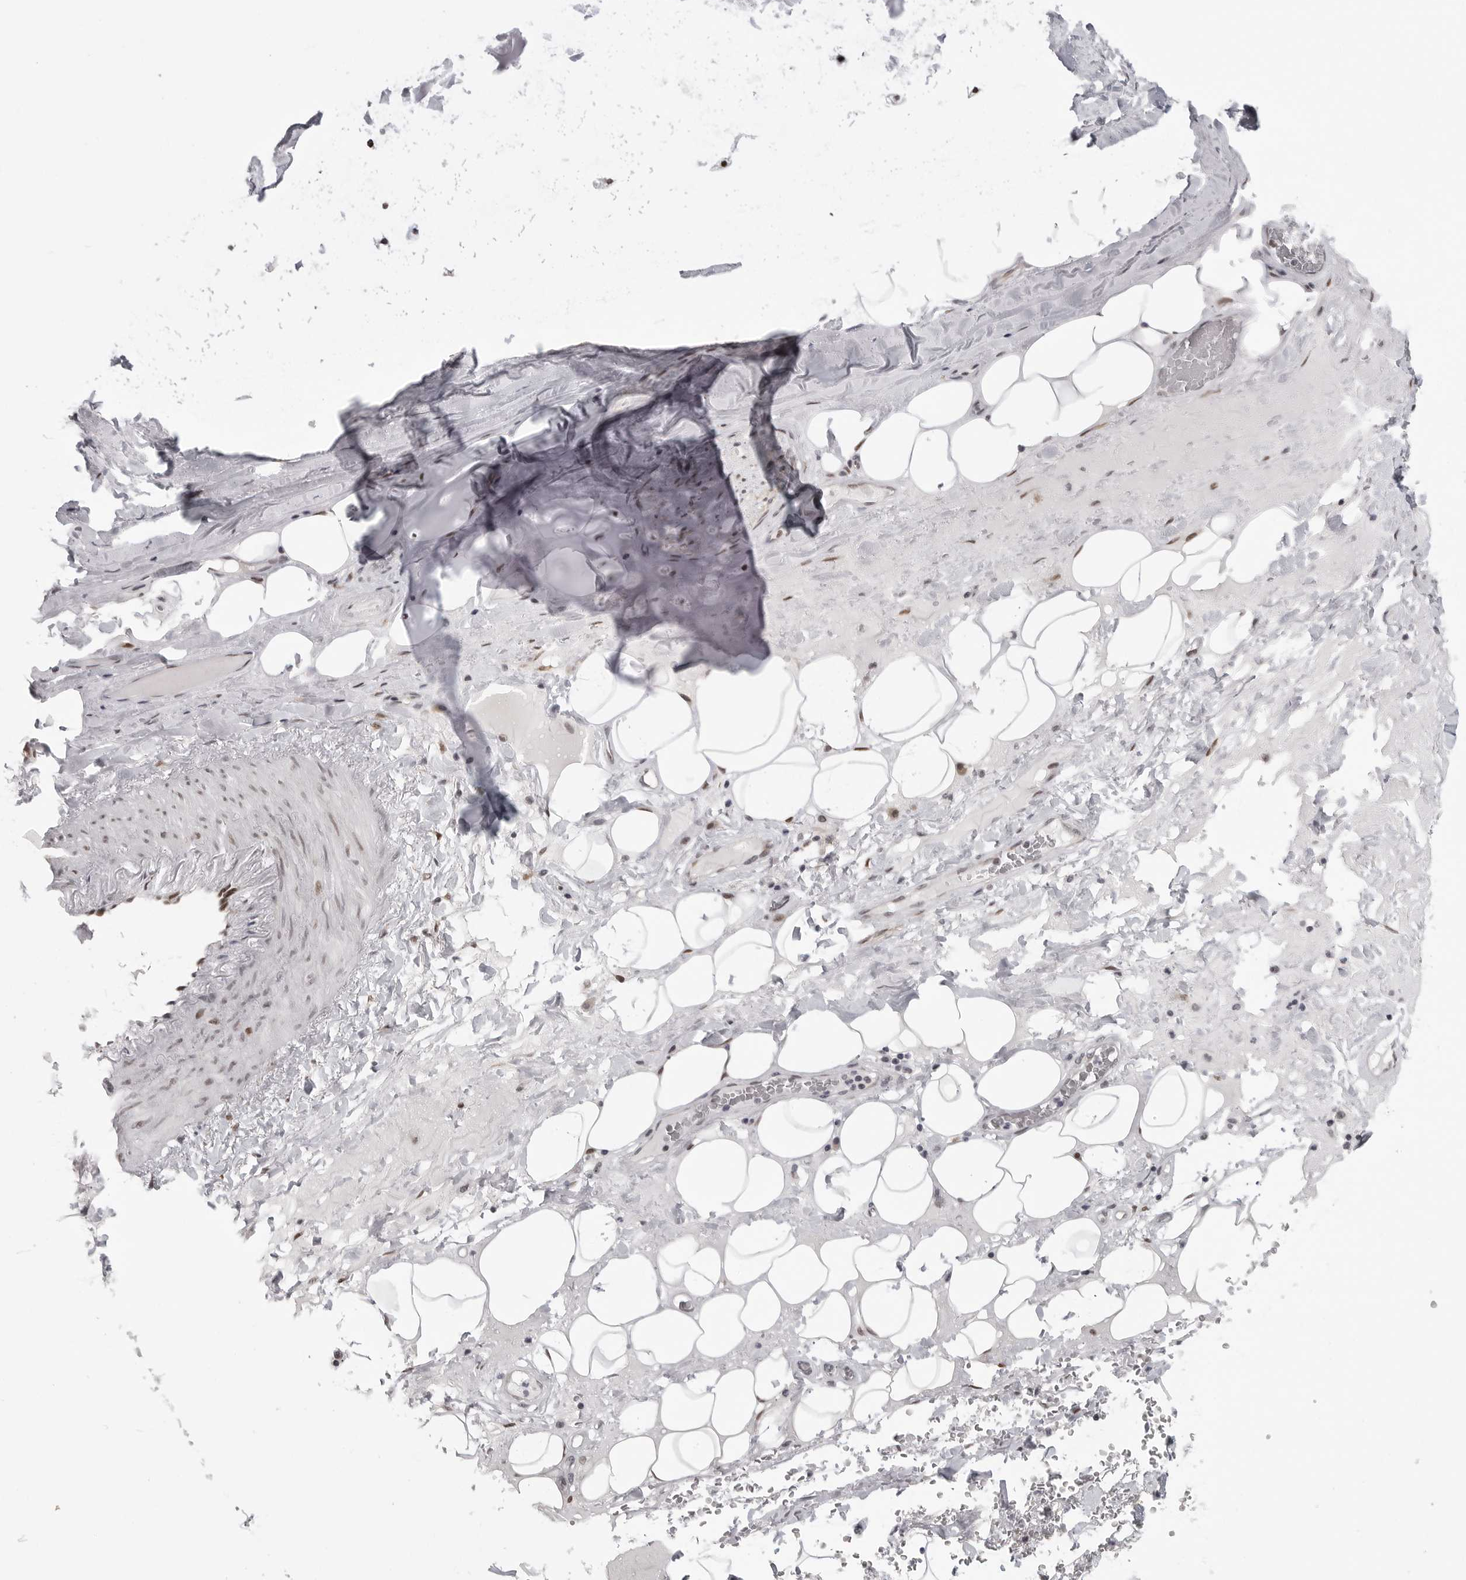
{"staining": {"intensity": "moderate", "quantity": ">75%", "location": "nuclear"}, "tissue": "adipose tissue", "cell_type": "Adipocytes", "image_type": "normal", "snomed": [{"axis": "morphology", "description": "Normal tissue, NOS"}, {"axis": "topography", "description": "Cartilage tissue"}], "caption": "Benign adipose tissue exhibits moderate nuclear positivity in about >75% of adipocytes.", "gene": "PRDM10", "patient": {"sex": "female", "age": 63}}